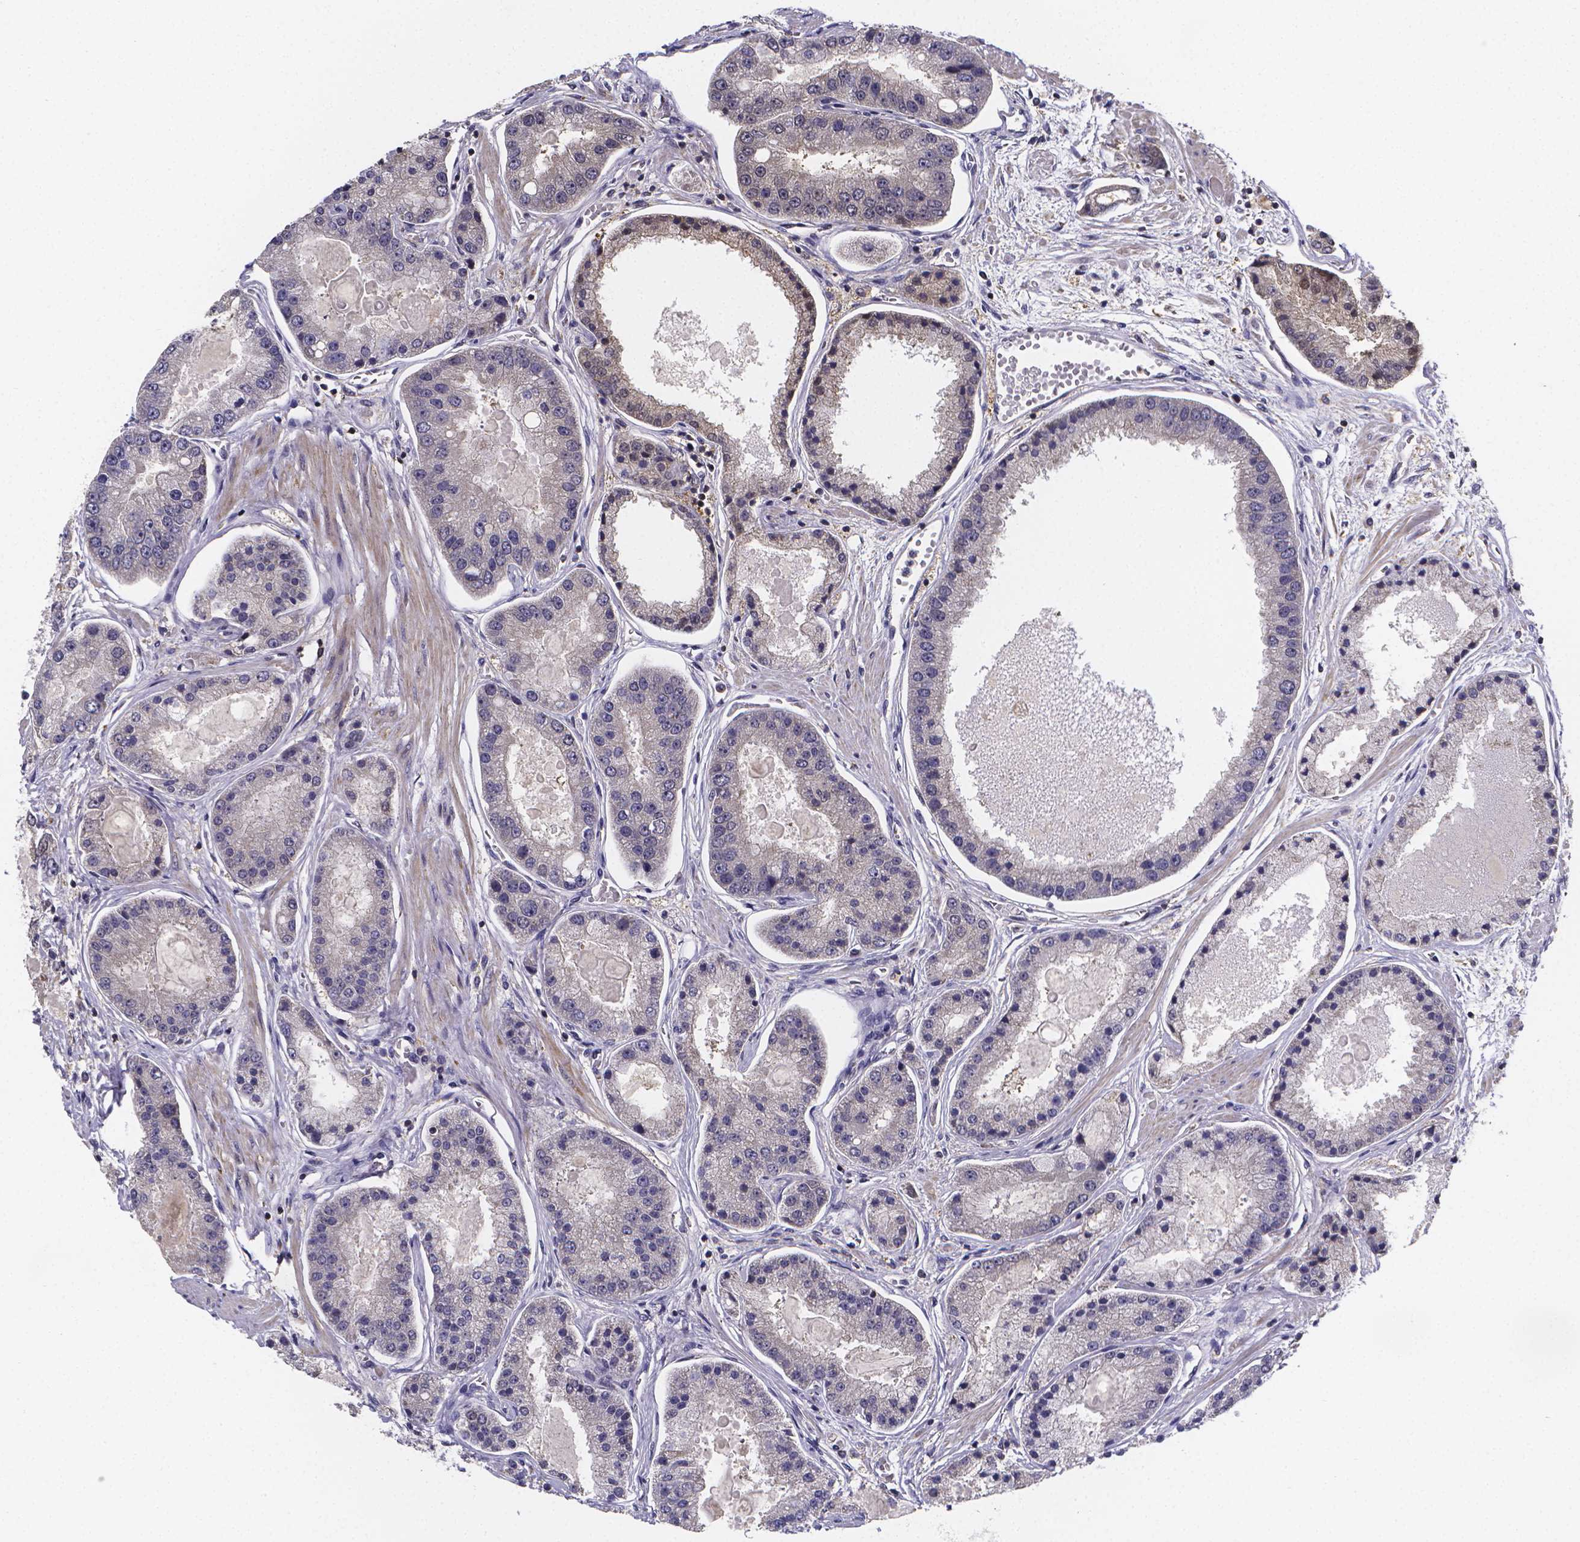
{"staining": {"intensity": "weak", "quantity": "<25%", "location": "cytoplasmic/membranous,nuclear"}, "tissue": "prostate cancer", "cell_type": "Tumor cells", "image_type": "cancer", "snomed": [{"axis": "morphology", "description": "Adenocarcinoma, High grade"}, {"axis": "topography", "description": "Prostate"}], "caption": "Immunohistochemistry image of neoplastic tissue: human prostate cancer (adenocarcinoma (high-grade)) stained with DAB displays no significant protein expression in tumor cells.", "gene": "PAH", "patient": {"sex": "male", "age": 67}}